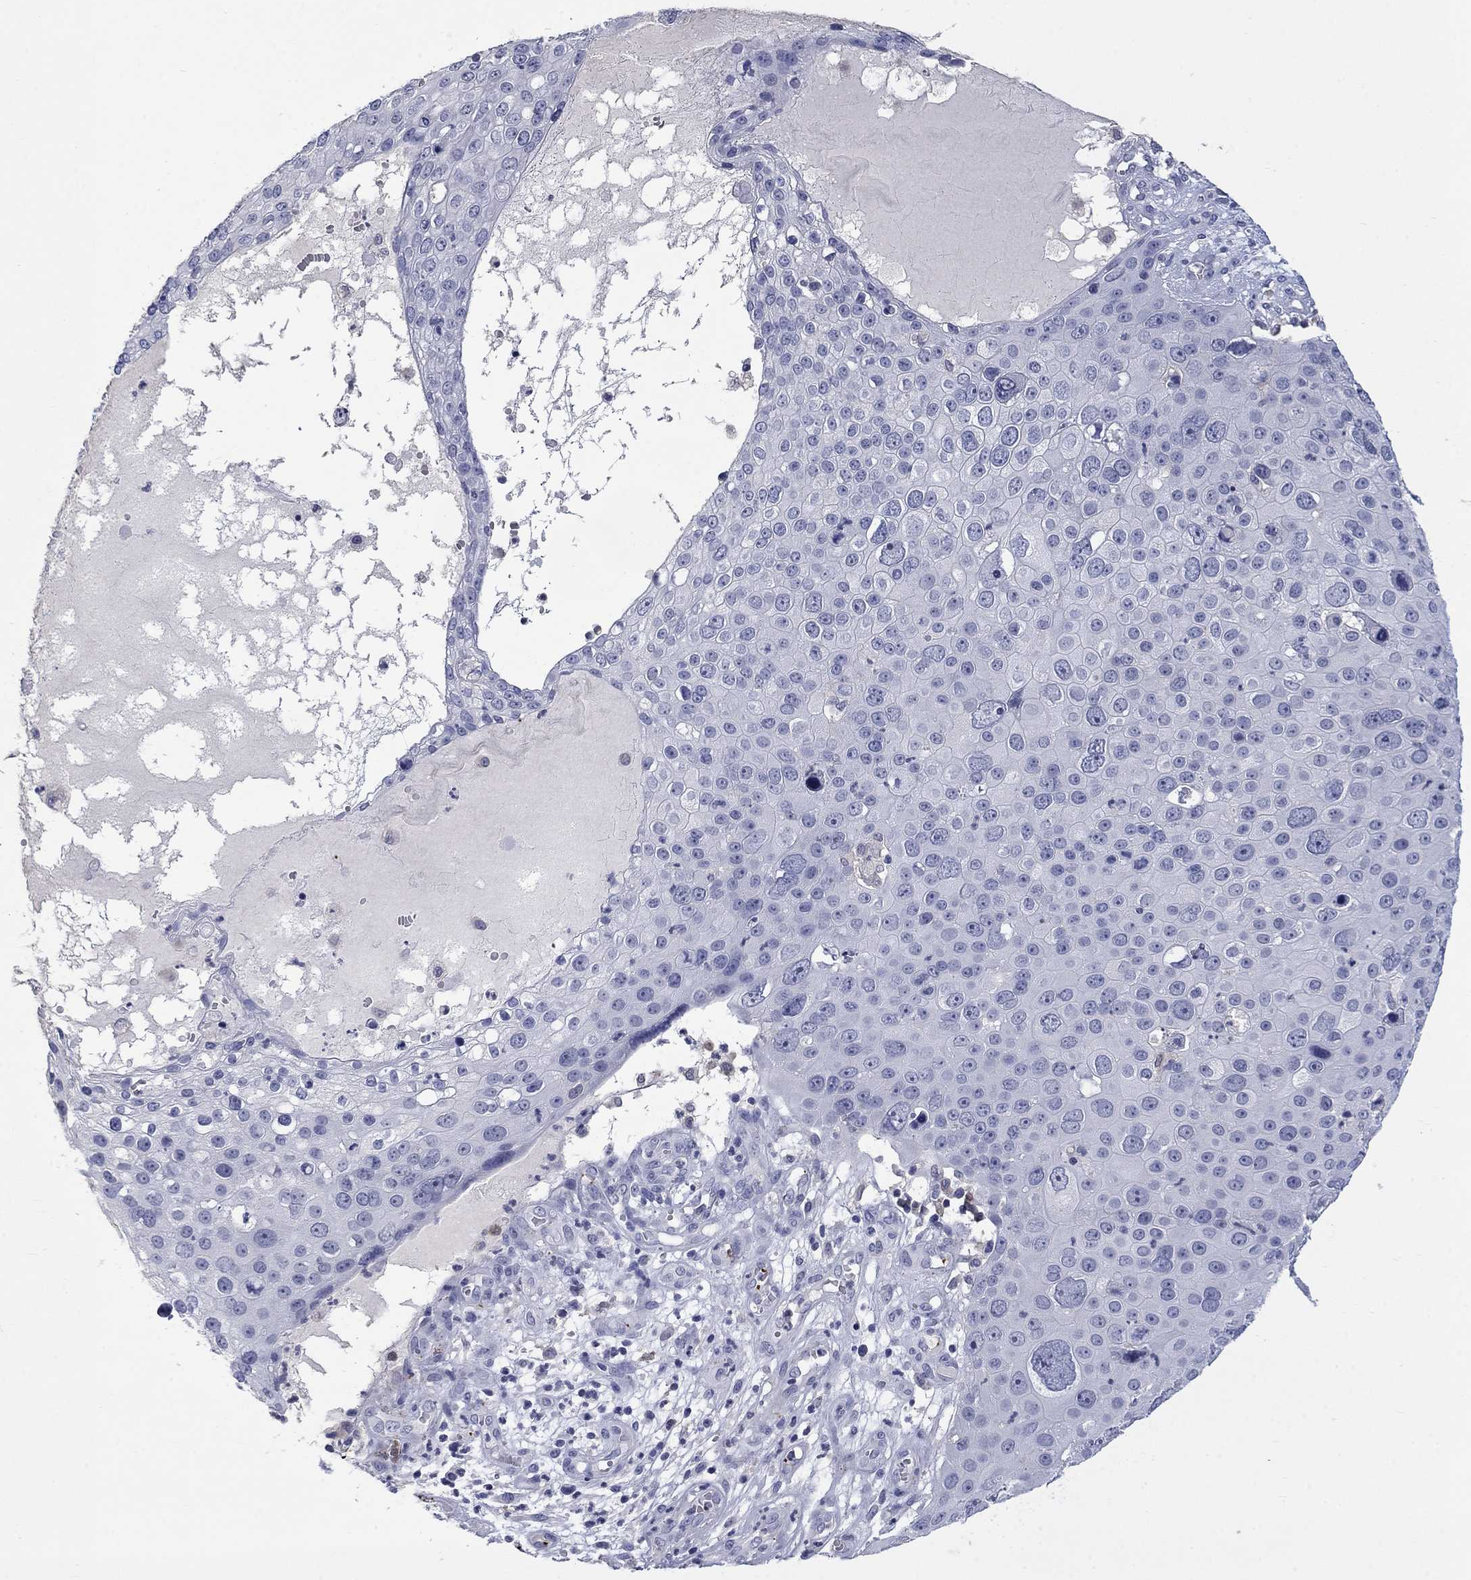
{"staining": {"intensity": "negative", "quantity": "none", "location": "none"}, "tissue": "skin cancer", "cell_type": "Tumor cells", "image_type": "cancer", "snomed": [{"axis": "morphology", "description": "Squamous cell carcinoma, NOS"}, {"axis": "topography", "description": "Skin"}], "caption": "Tumor cells are negative for brown protein staining in skin cancer (squamous cell carcinoma).", "gene": "PLEK", "patient": {"sex": "male", "age": 71}}